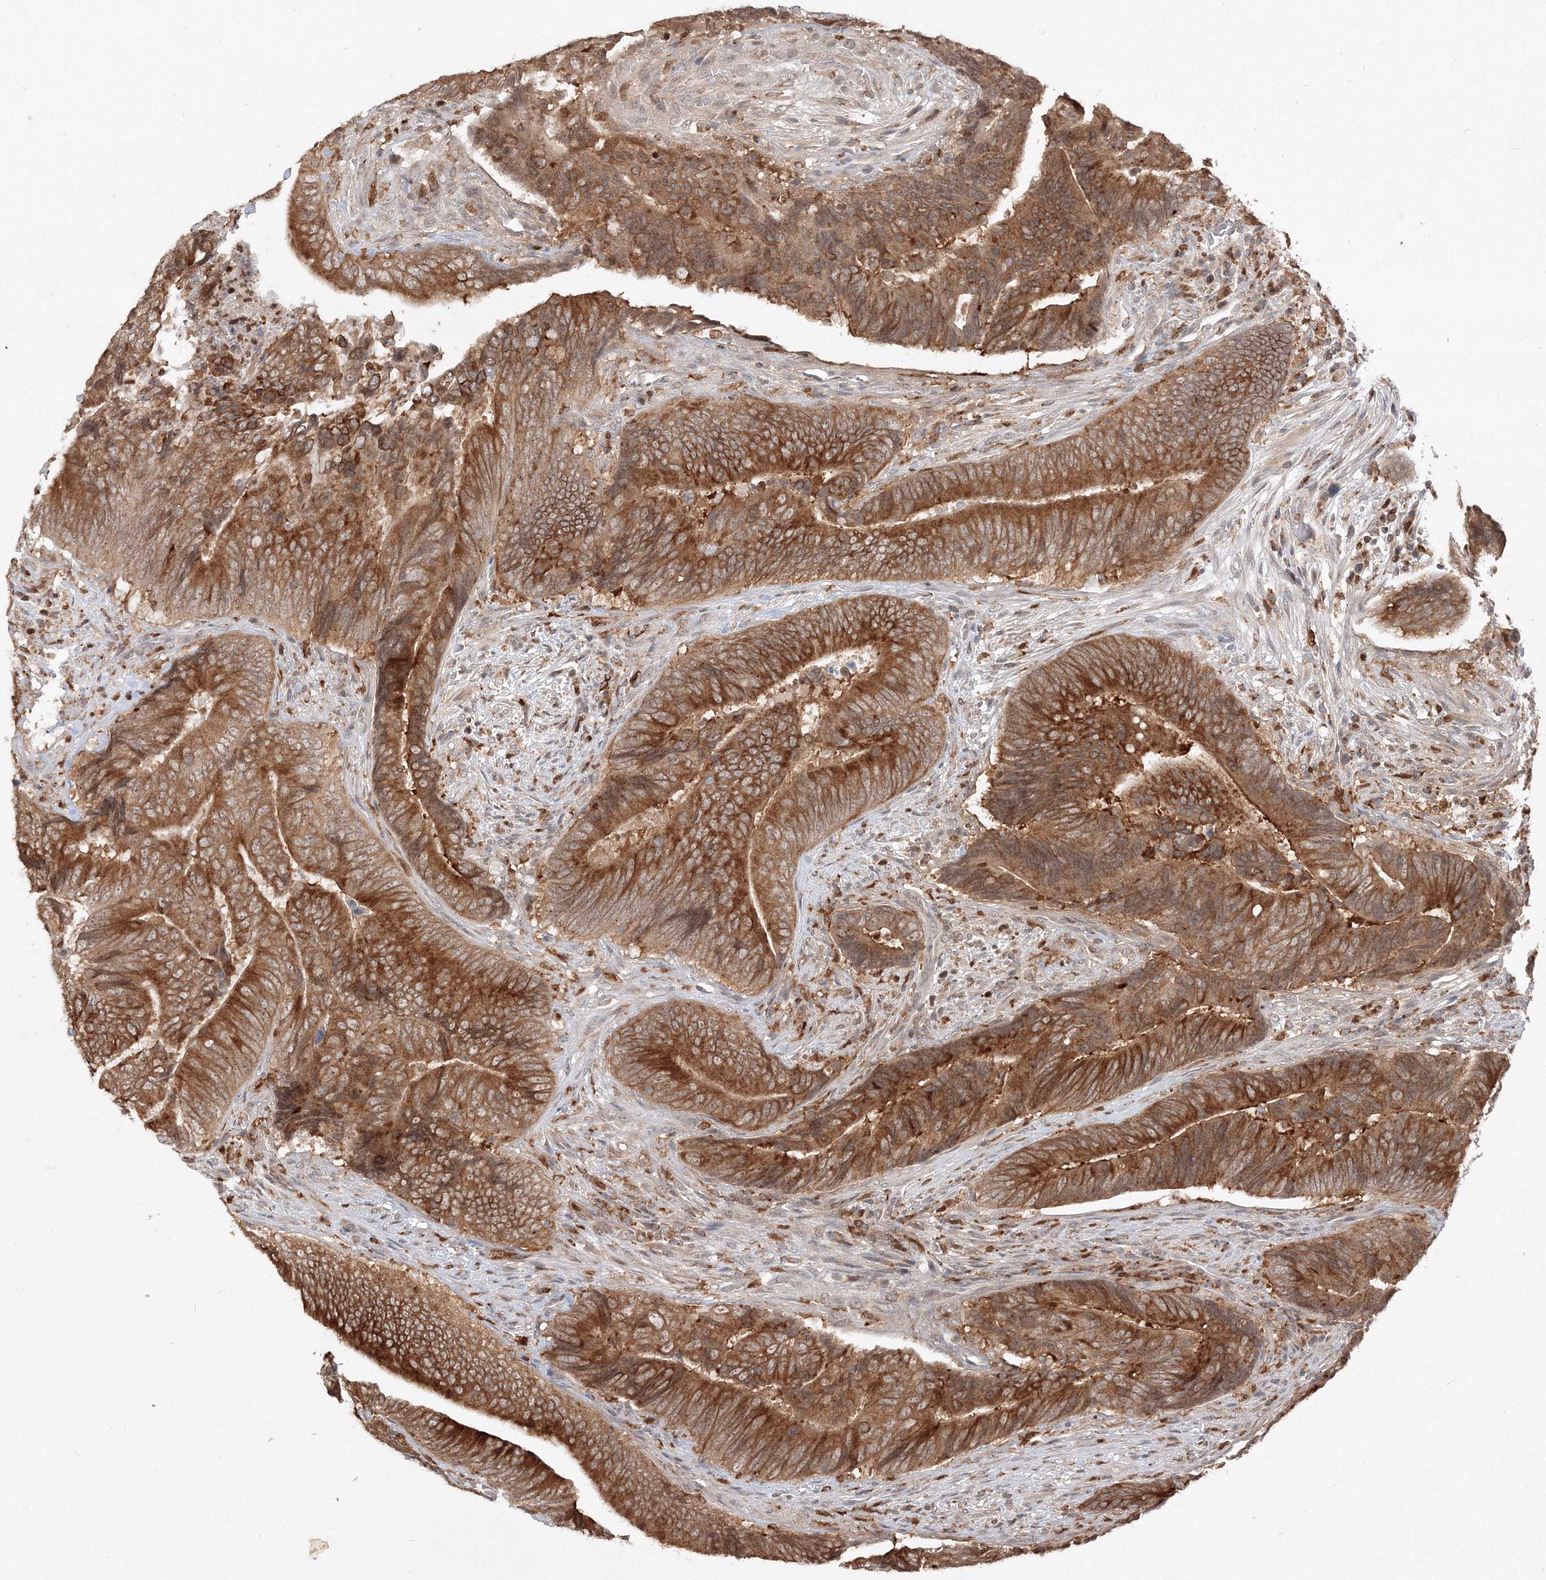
{"staining": {"intensity": "moderate", "quantity": ">75%", "location": "cytoplasmic/membranous"}, "tissue": "colorectal cancer", "cell_type": "Tumor cells", "image_type": "cancer", "snomed": [{"axis": "morphology", "description": "Normal tissue, NOS"}, {"axis": "morphology", "description": "Adenocarcinoma, NOS"}, {"axis": "topography", "description": "Colon"}], "caption": "Colorectal adenocarcinoma stained with immunohistochemistry (IHC) reveals moderate cytoplasmic/membranous expression in approximately >75% of tumor cells.", "gene": "TMEM50B", "patient": {"sex": "male", "age": 56}}